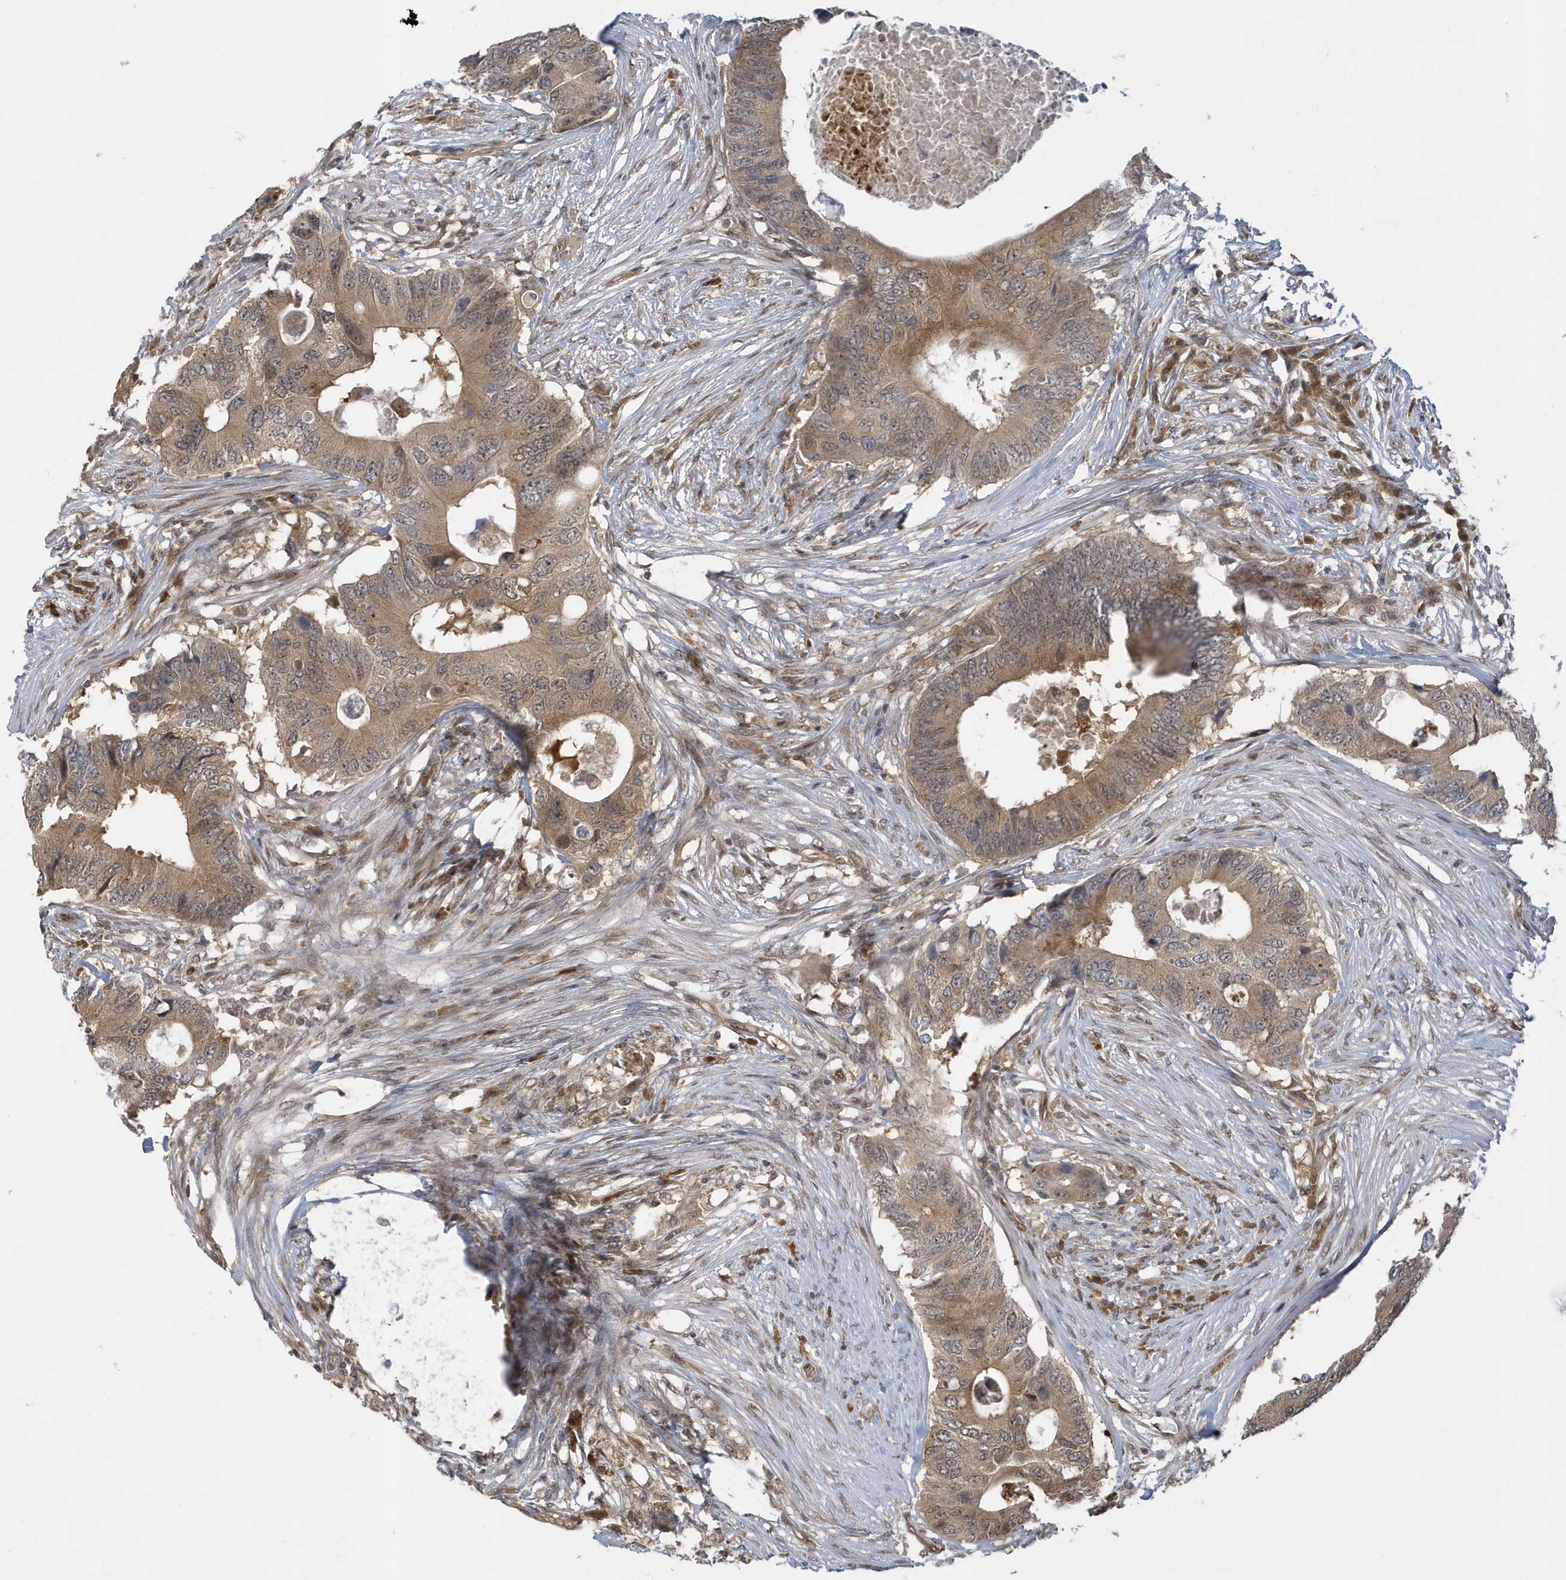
{"staining": {"intensity": "moderate", "quantity": ">75%", "location": "cytoplasmic/membranous"}, "tissue": "colorectal cancer", "cell_type": "Tumor cells", "image_type": "cancer", "snomed": [{"axis": "morphology", "description": "Adenocarcinoma, NOS"}, {"axis": "topography", "description": "Colon"}], "caption": "Colorectal cancer (adenocarcinoma) was stained to show a protein in brown. There is medium levels of moderate cytoplasmic/membranous staining in about >75% of tumor cells.", "gene": "ATG4A", "patient": {"sex": "male", "age": 71}}